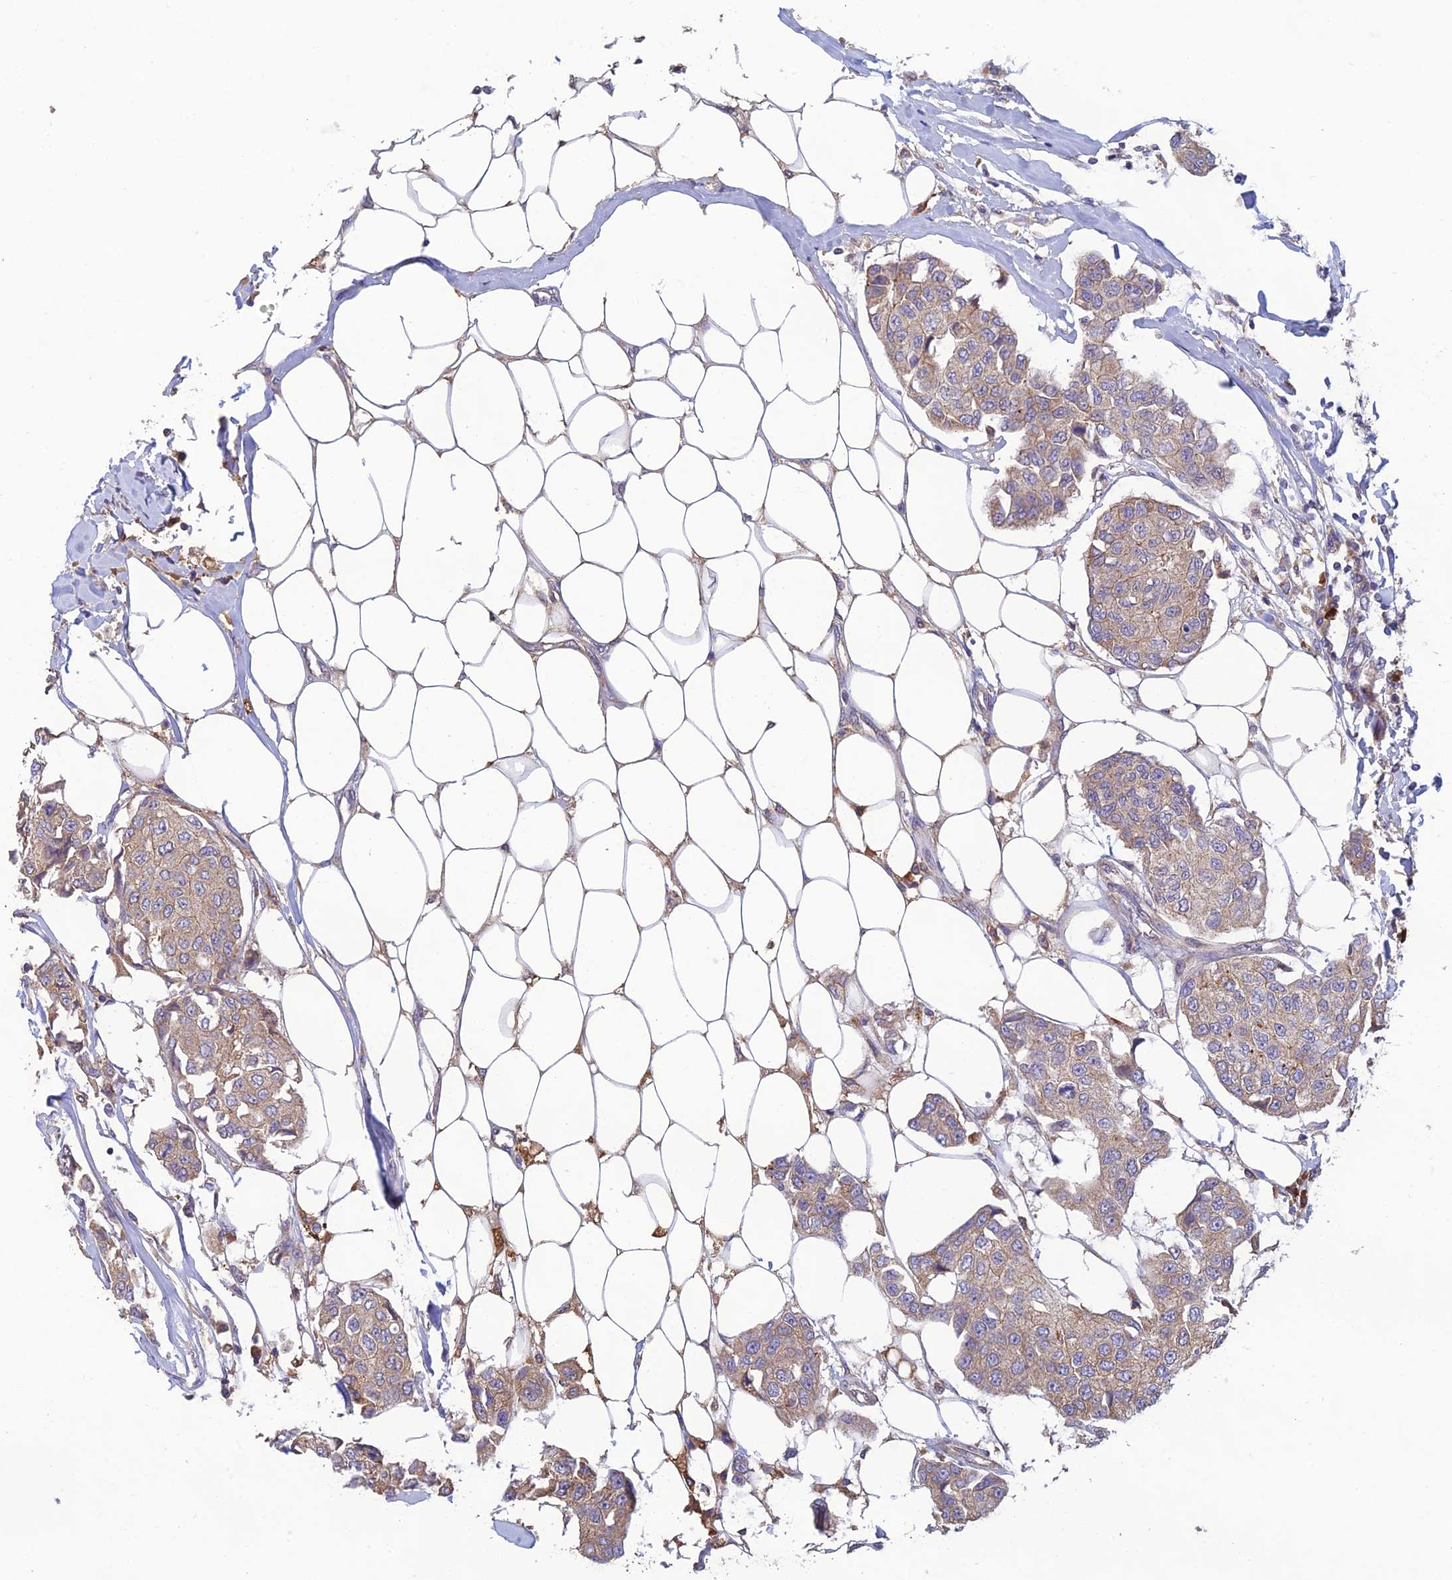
{"staining": {"intensity": "moderate", "quantity": ">75%", "location": "cytoplasmic/membranous"}, "tissue": "breast cancer", "cell_type": "Tumor cells", "image_type": "cancer", "snomed": [{"axis": "morphology", "description": "Duct carcinoma"}, {"axis": "topography", "description": "Breast"}], "caption": "This histopathology image exhibits IHC staining of human breast invasive ductal carcinoma, with medium moderate cytoplasmic/membranous staining in about >75% of tumor cells.", "gene": "MRNIP", "patient": {"sex": "female", "age": 80}}